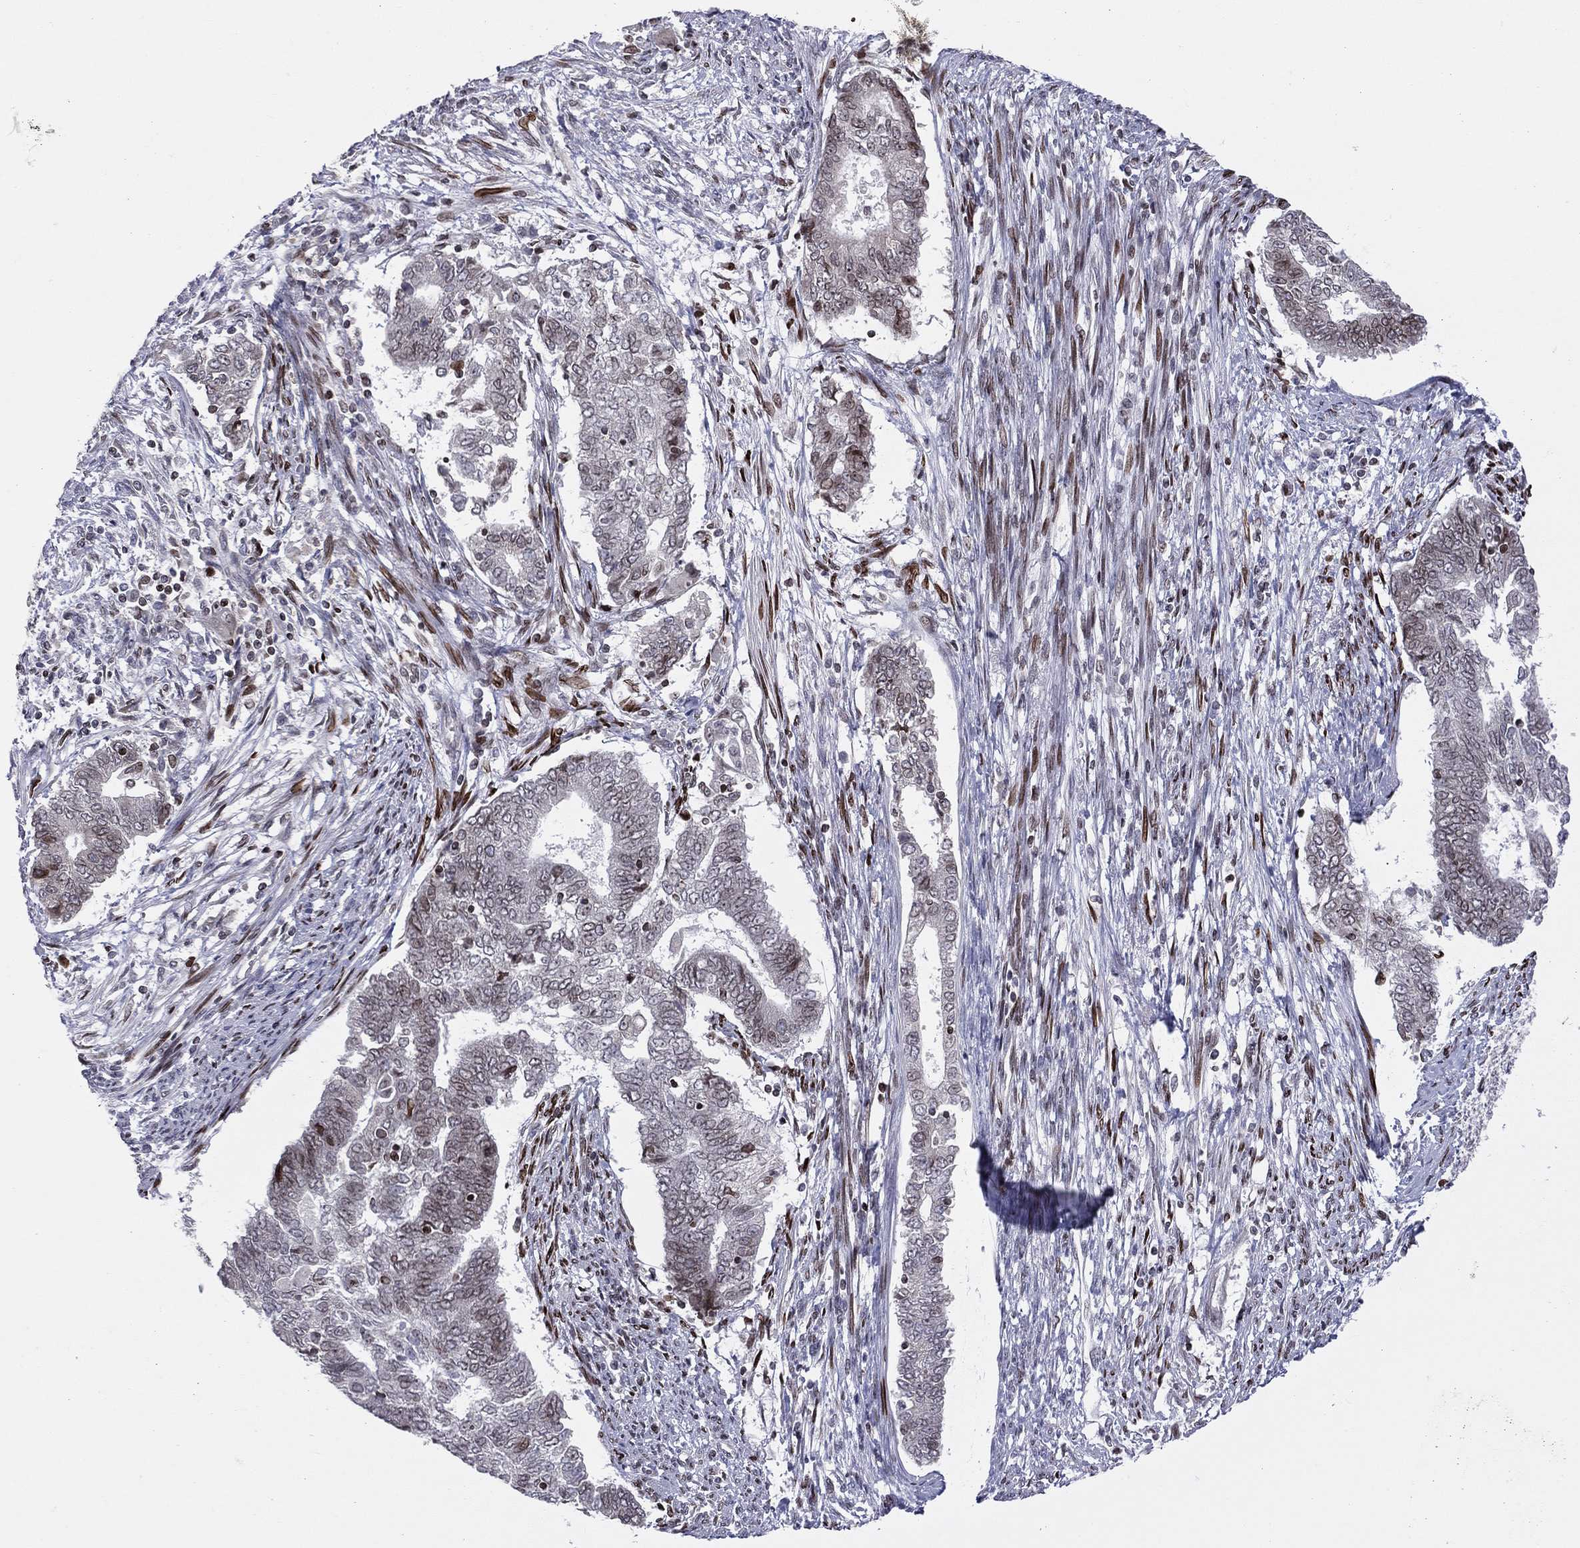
{"staining": {"intensity": "moderate", "quantity": "25%-75%", "location": "cytoplasmic/membranous,nuclear"}, "tissue": "endometrial cancer", "cell_type": "Tumor cells", "image_type": "cancer", "snomed": [{"axis": "morphology", "description": "Adenocarcinoma, NOS"}, {"axis": "topography", "description": "Endometrium"}], "caption": "Adenocarcinoma (endometrial) stained for a protein (brown) displays moderate cytoplasmic/membranous and nuclear positive expression in approximately 25%-75% of tumor cells.", "gene": "DBF4B", "patient": {"sex": "female", "age": 65}}